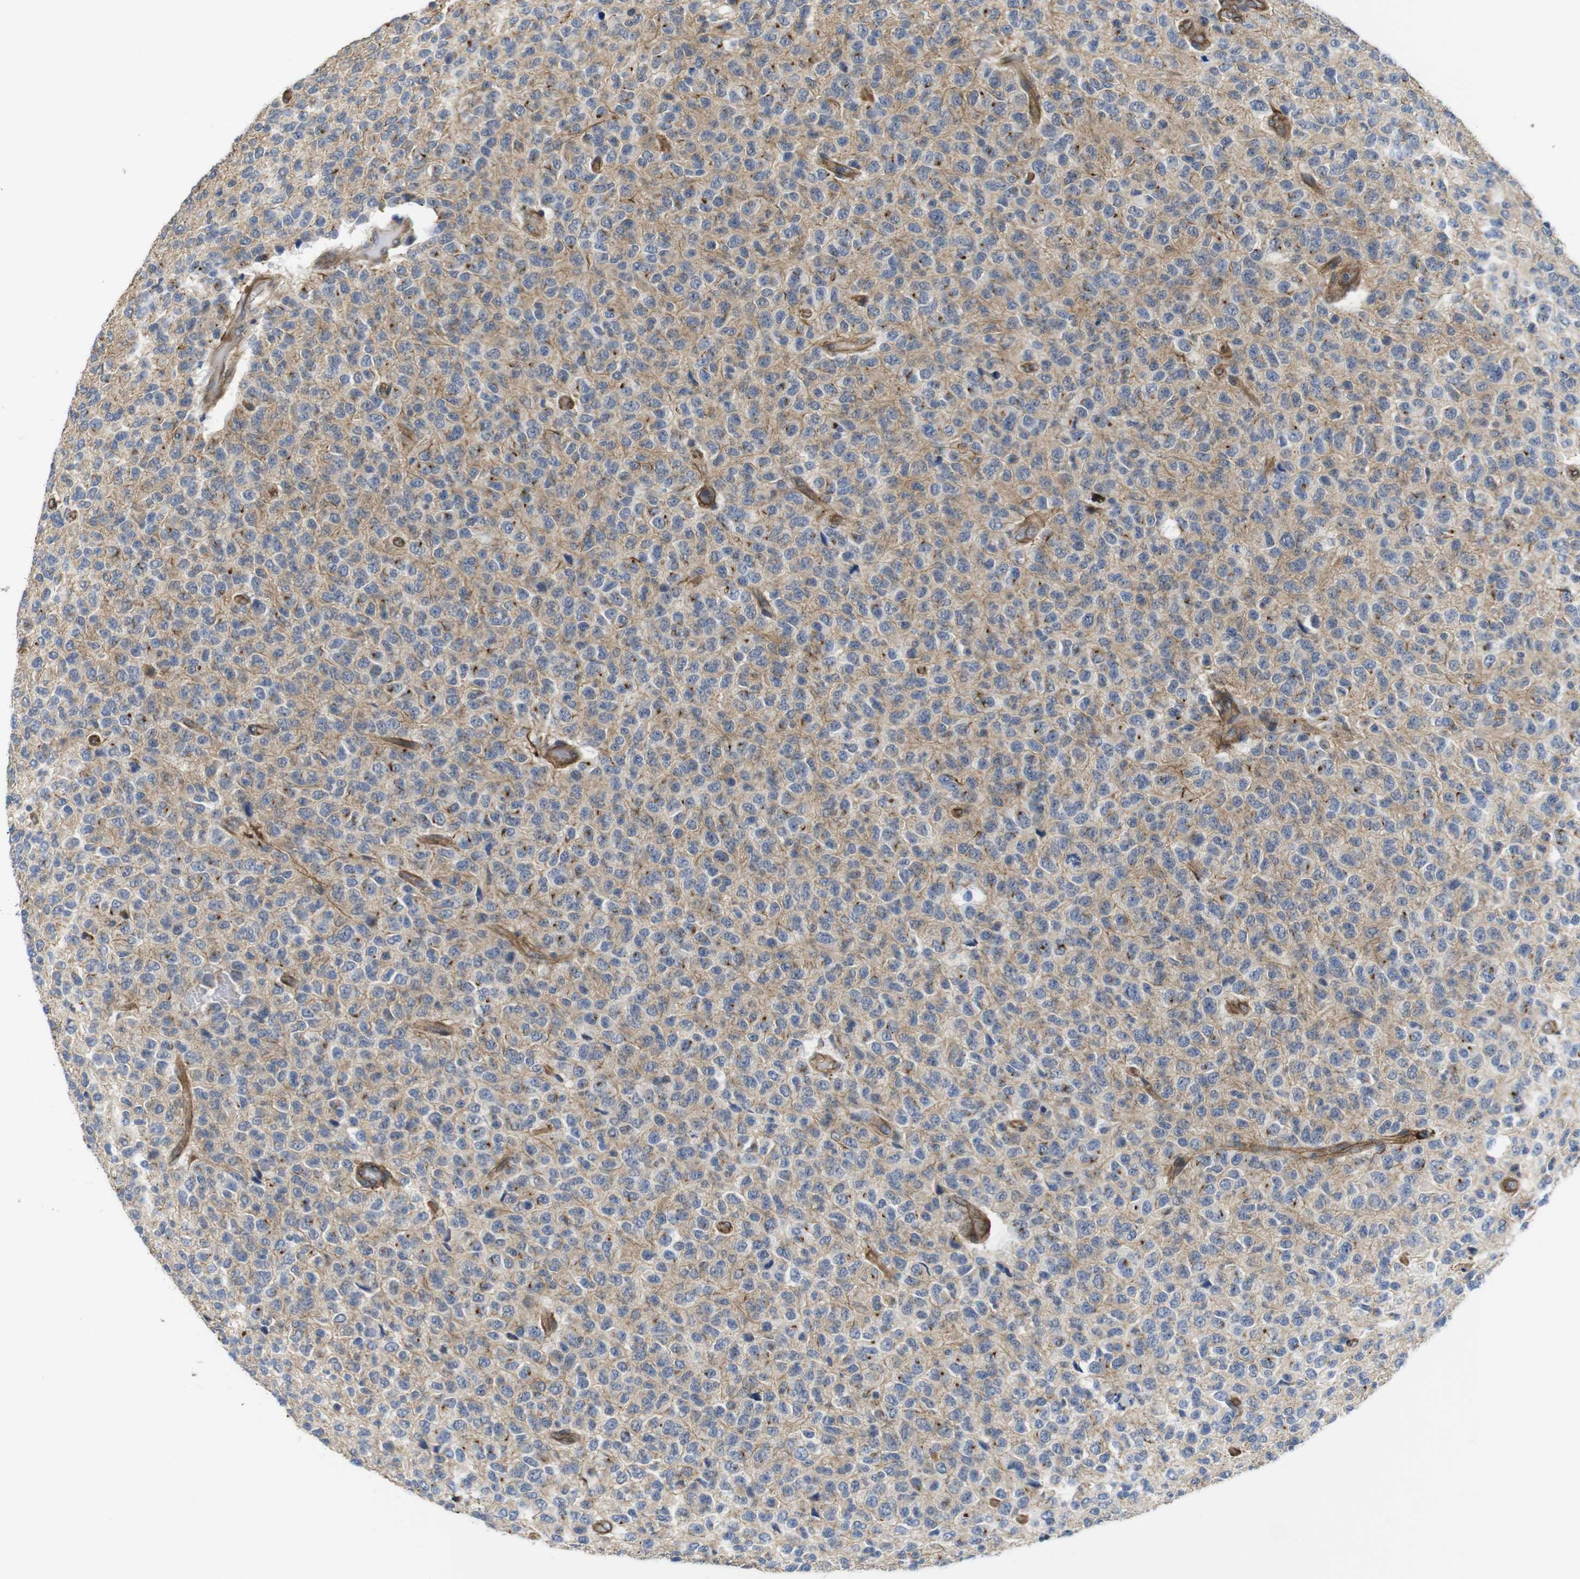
{"staining": {"intensity": "strong", "quantity": "<25%", "location": "cytoplasmic/membranous"}, "tissue": "glioma", "cell_type": "Tumor cells", "image_type": "cancer", "snomed": [{"axis": "morphology", "description": "Glioma, malignant, High grade"}, {"axis": "topography", "description": "pancreas cauda"}], "caption": "Brown immunohistochemical staining in glioma shows strong cytoplasmic/membranous staining in approximately <25% of tumor cells.", "gene": "ZDHHC5", "patient": {"sex": "male", "age": 60}}